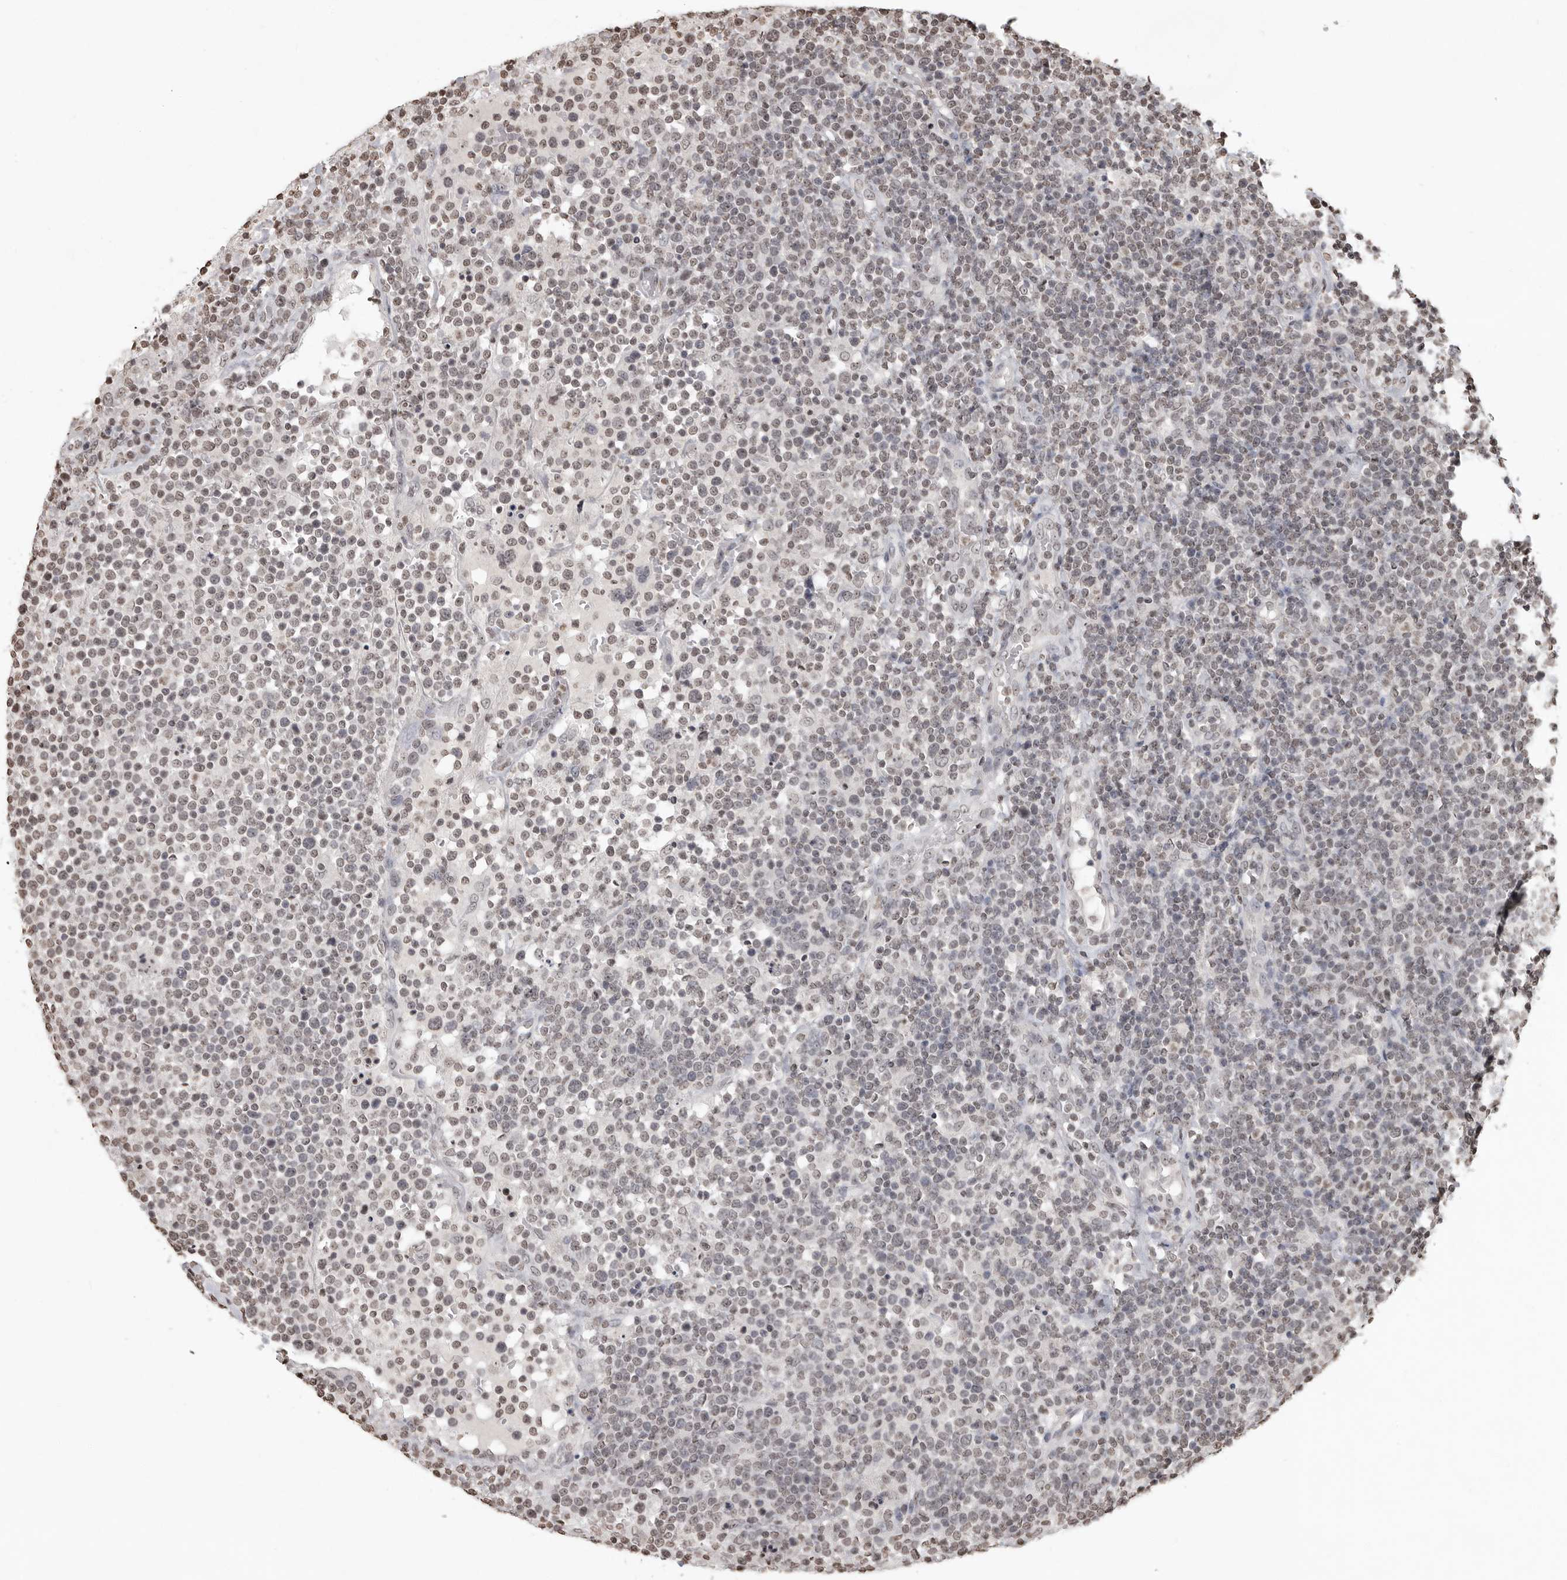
{"staining": {"intensity": "negative", "quantity": "none", "location": "none"}, "tissue": "lymphoma", "cell_type": "Tumor cells", "image_type": "cancer", "snomed": [{"axis": "morphology", "description": "Malignant lymphoma, non-Hodgkin's type, High grade"}, {"axis": "topography", "description": "Lymph node"}], "caption": "Tumor cells are negative for brown protein staining in lymphoma. (Stains: DAB (3,3'-diaminobenzidine) immunohistochemistry with hematoxylin counter stain, Microscopy: brightfield microscopy at high magnification).", "gene": "WDR45", "patient": {"sex": "male", "age": 61}}